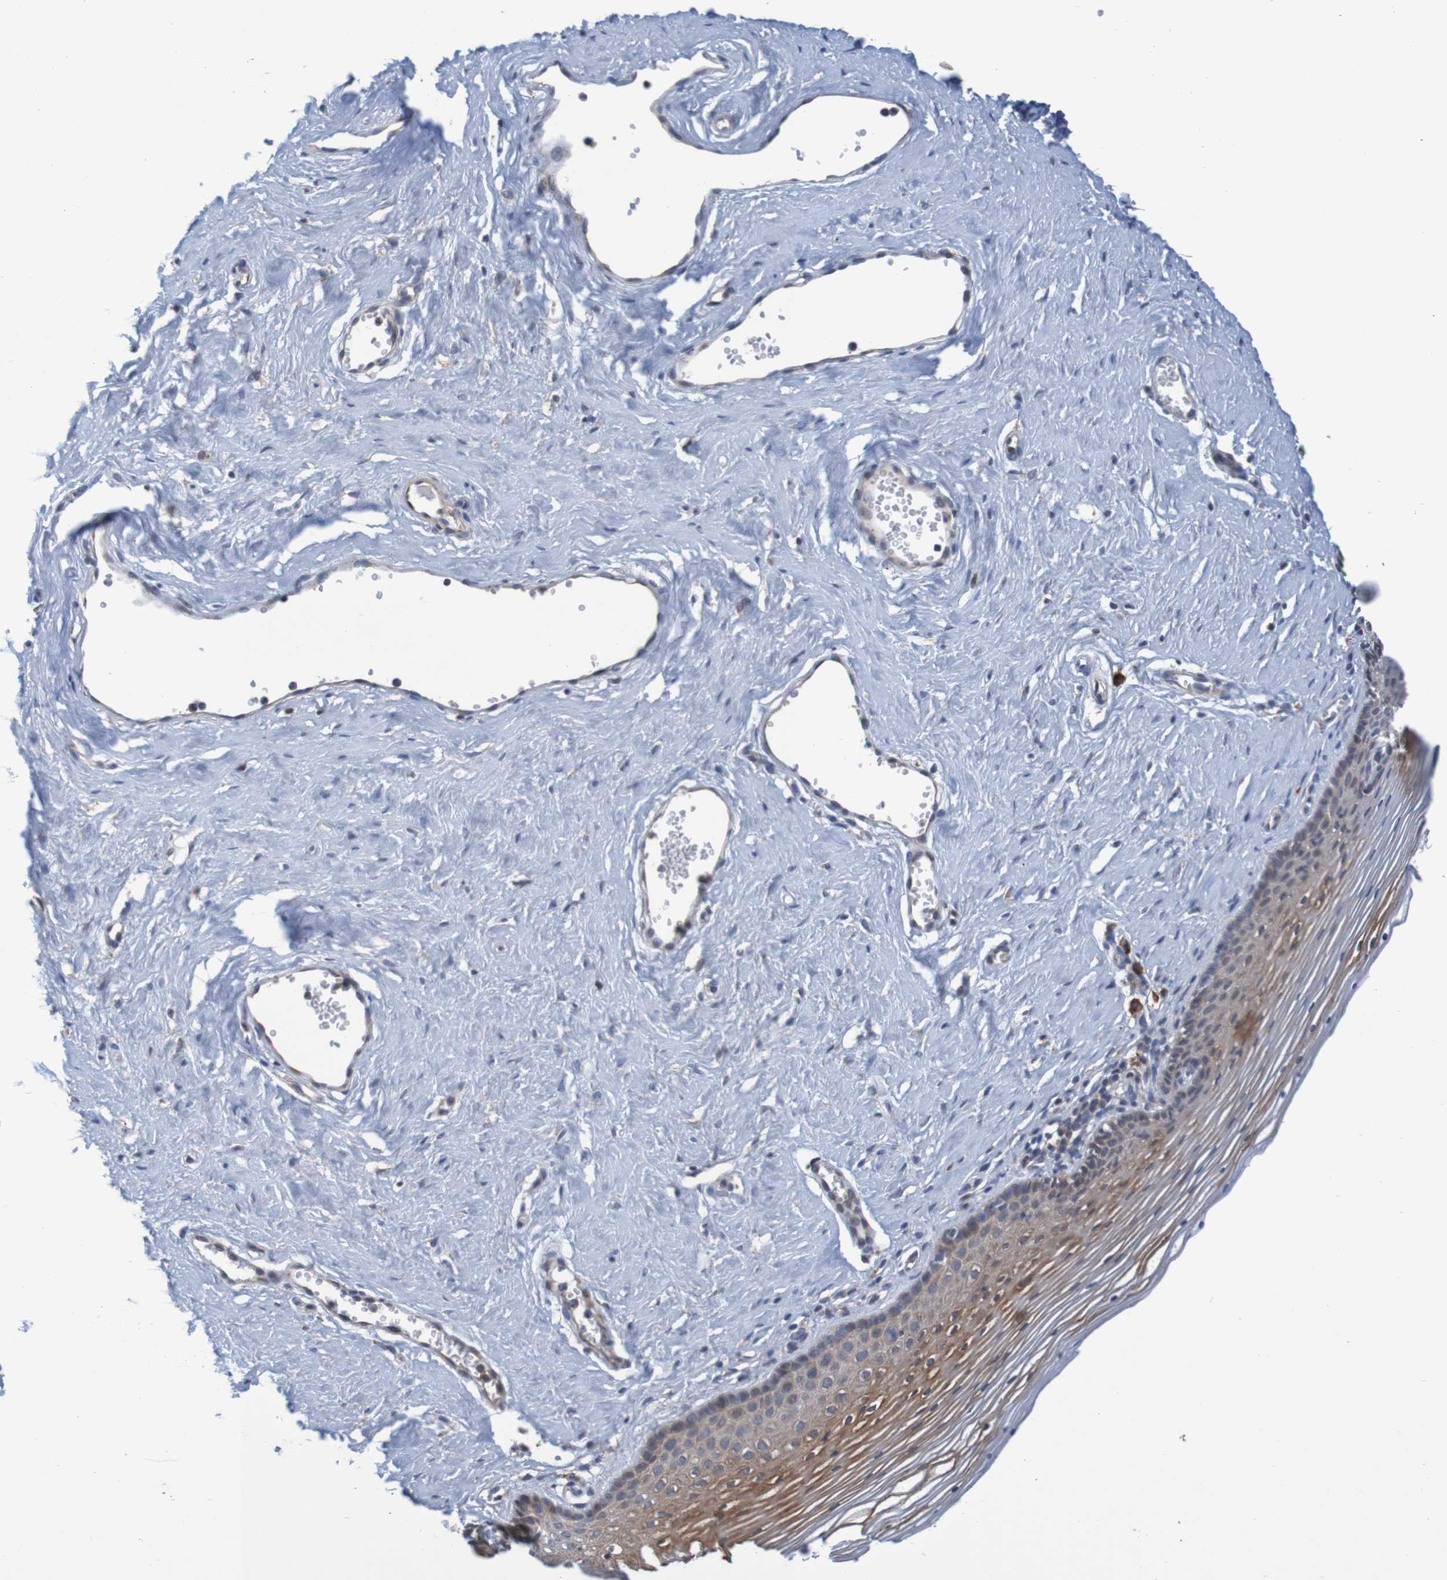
{"staining": {"intensity": "moderate", "quantity": "25%-75%", "location": "cytoplasmic/membranous,nuclear"}, "tissue": "vagina", "cell_type": "Squamous epithelial cells", "image_type": "normal", "snomed": [{"axis": "morphology", "description": "Normal tissue, NOS"}, {"axis": "topography", "description": "Vagina"}], "caption": "Immunohistochemistry histopathology image of benign vagina: vagina stained using IHC exhibits medium levels of moderate protein expression localized specifically in the cytoplasmic/membranous,nuclear of squamous epithelial cells, appearing as a cytoplasmic/membranous,nuclear brown color.", "gene": "CLDN18", "patient": {"sex": "female", "age": 32}}